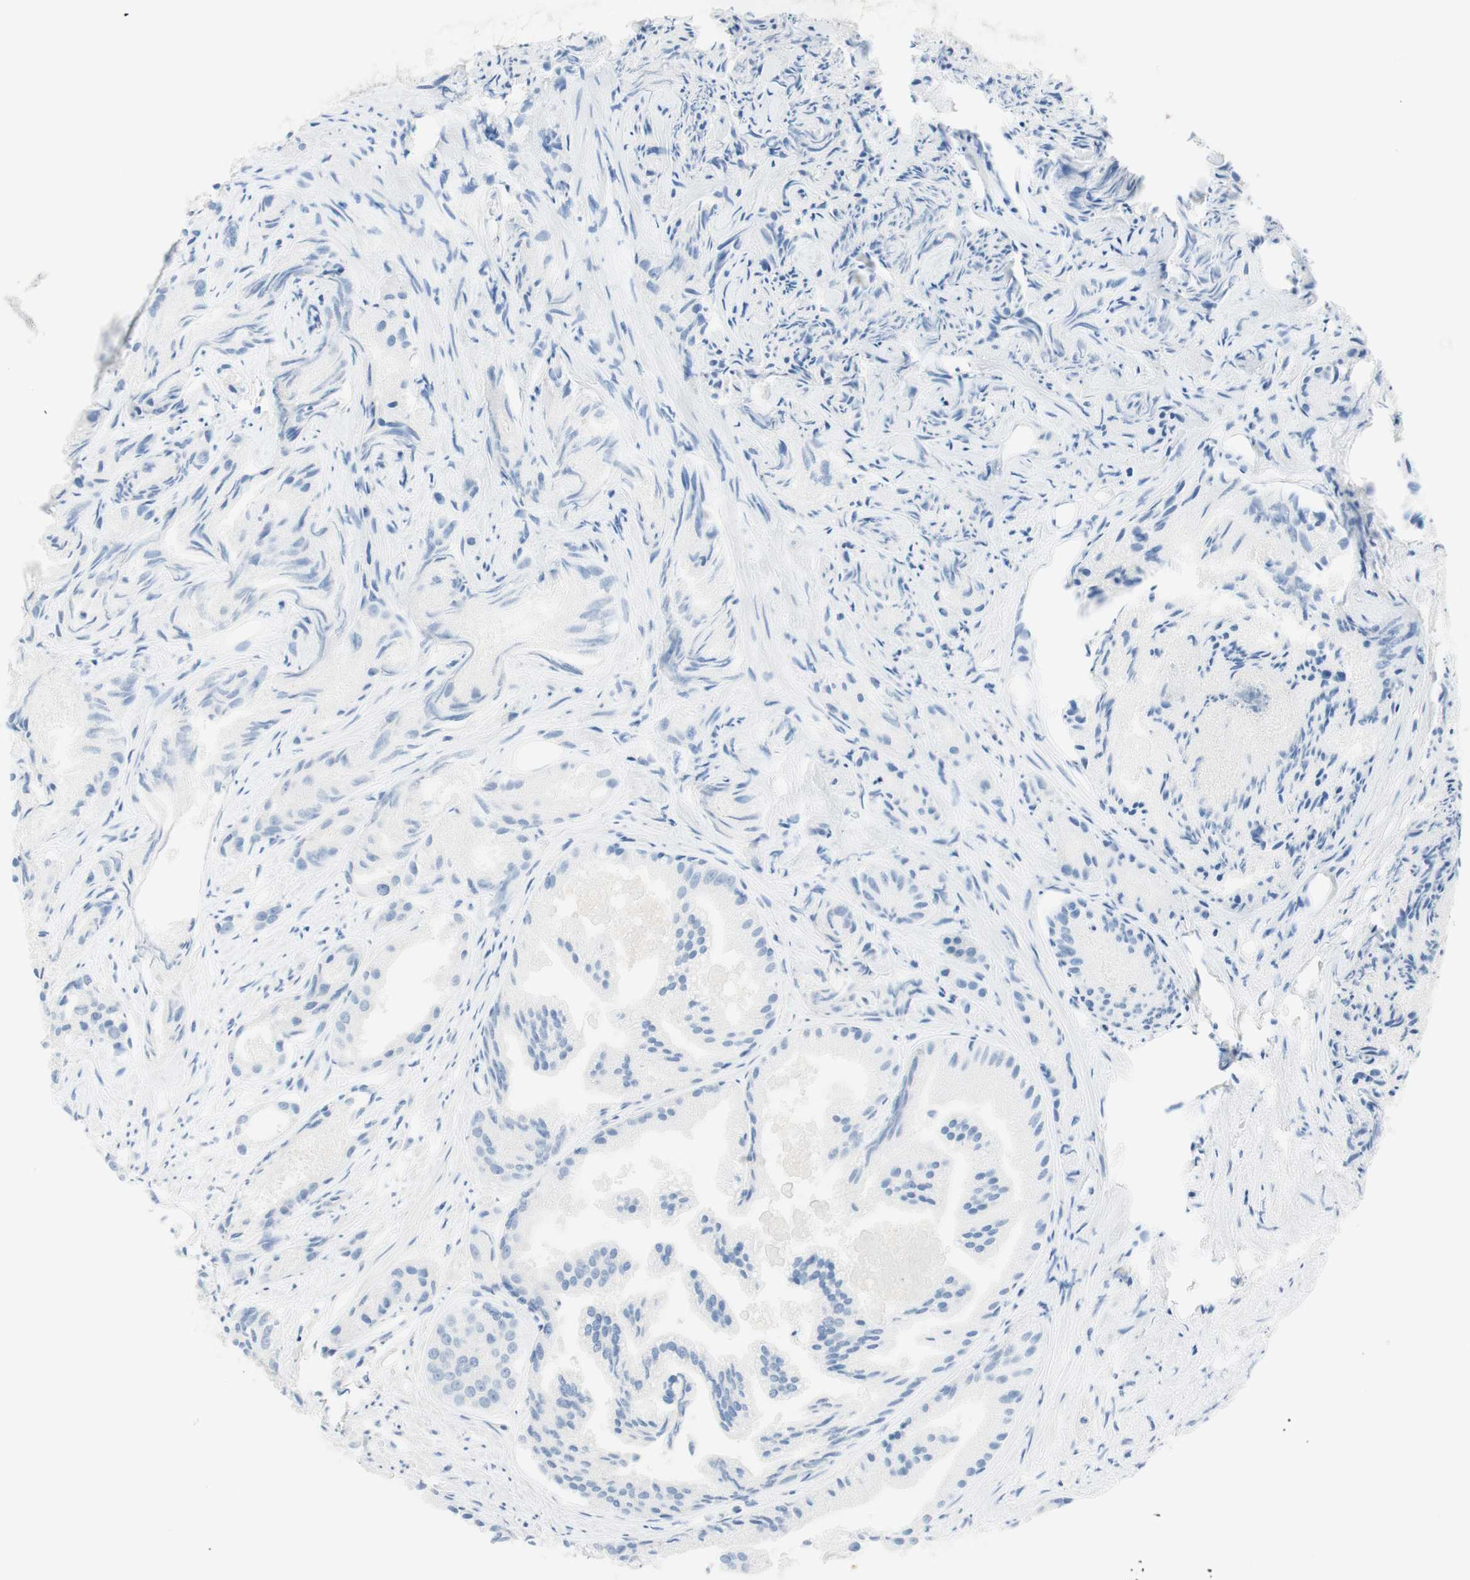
{"staining": {"intensity": "negative", "quantity": "none", "location": "none"}, "tissue": "prostate cancer", "cell_type": "Tumor cells", "image_type": "cancer", "snomed": [{"axis": "morphology", "description": "Adenocarcinoma, Low grade"}, {"axis": "topography", "description": "Prostate"}], "caption": "The image reveals no significant positivity in tumor cells of prostate low-grade adenocarcinoma.", "gene": "TPO", "patient": {"sex": "male", "age": 72}}